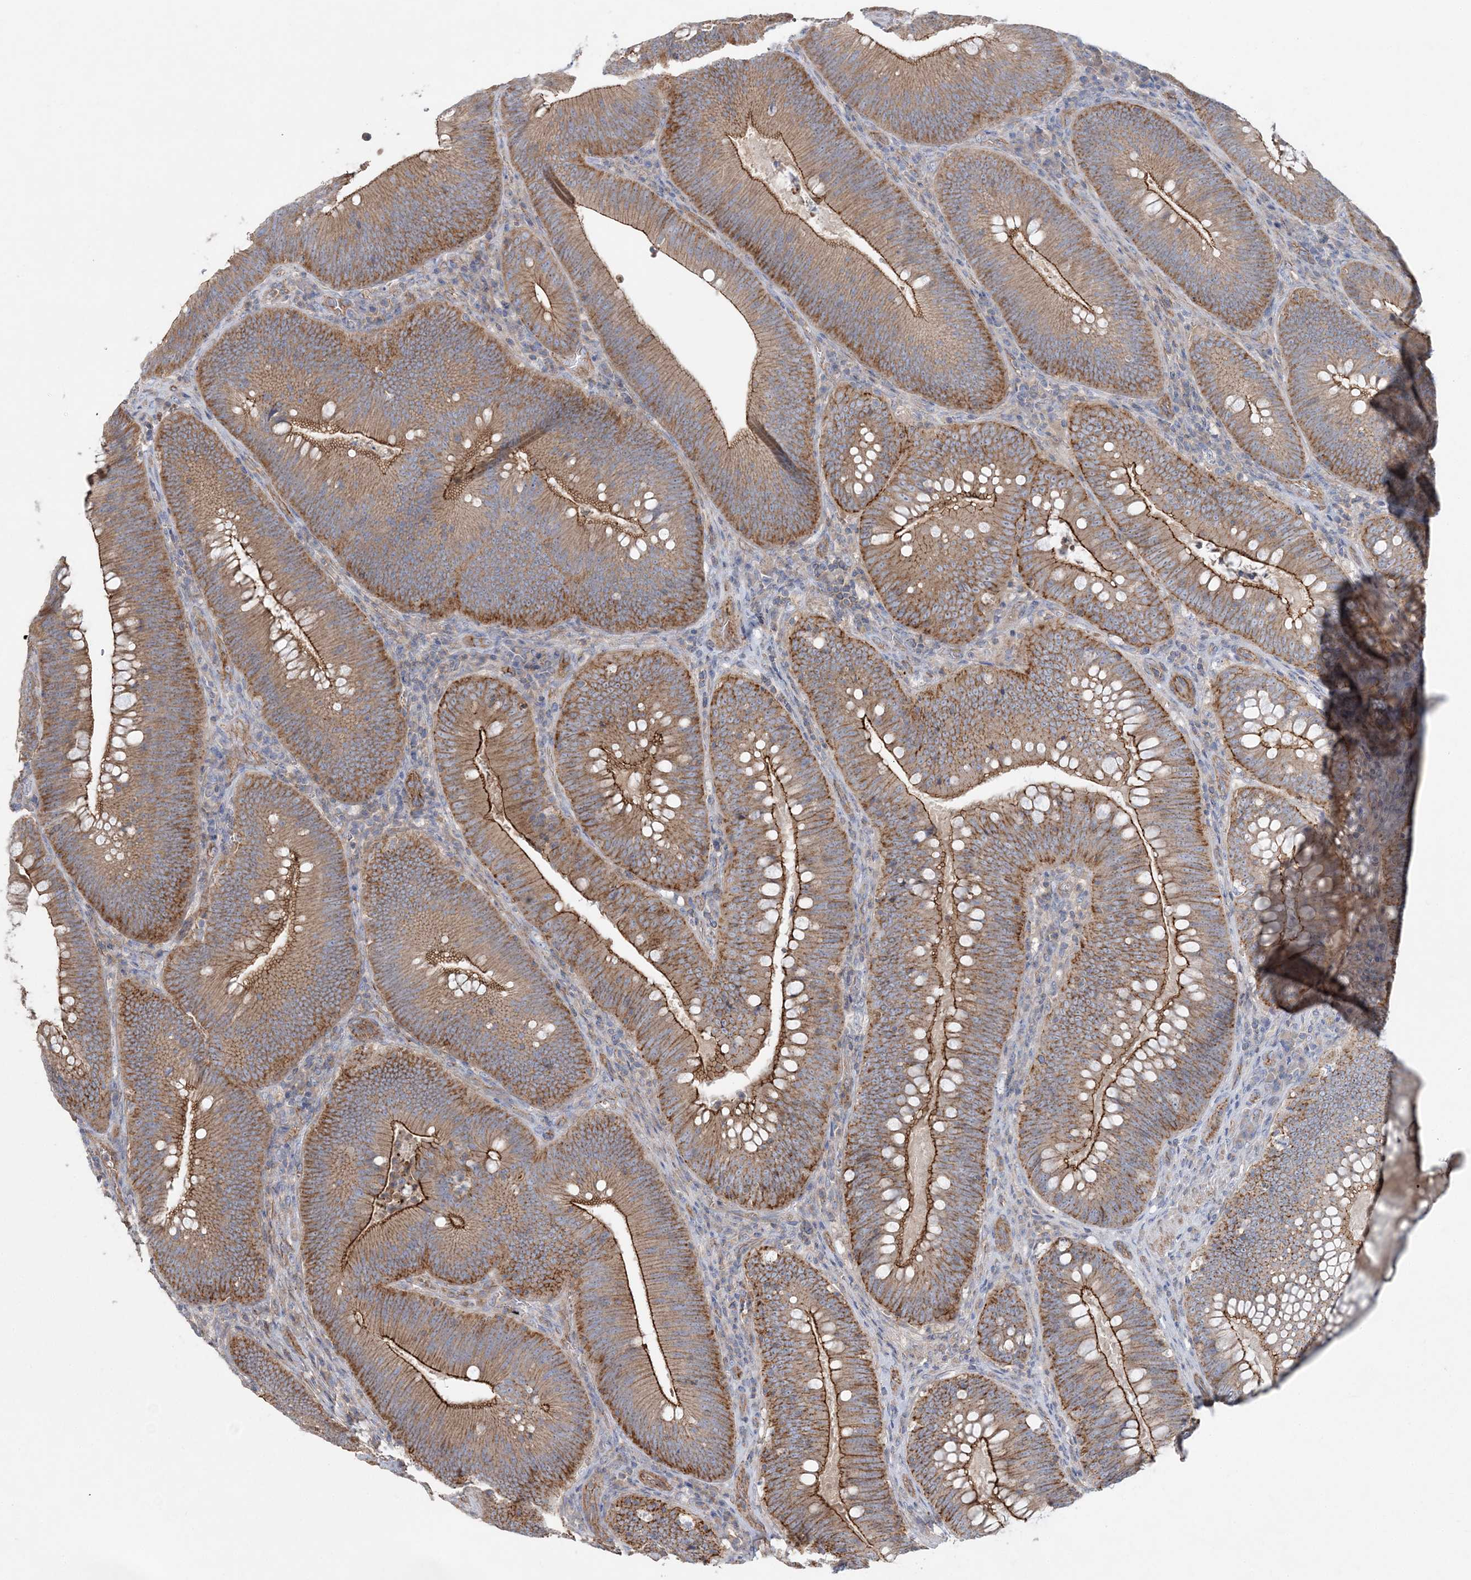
{"staining": {"intensity": "moderate", "quantity": ">75%", "location": "cytoplasmic/membranous"}, "tissue": "colorectal cancer", "cell_type": "Tumor cells", "image_type": "cancer", "snomed": [{"axis": "morphology", "description": "Normal tissue, NOS"}, {"axis": "topography", "description": "Colon"}], "caption": "Human colorectal cancer stained for a protein (brown) displays moderate cytoplasmic/membranous positive positivity in approximately >75% of tumor cells.", "gene": "PIGC", "patient": {"sex": "female", "age": 82}}